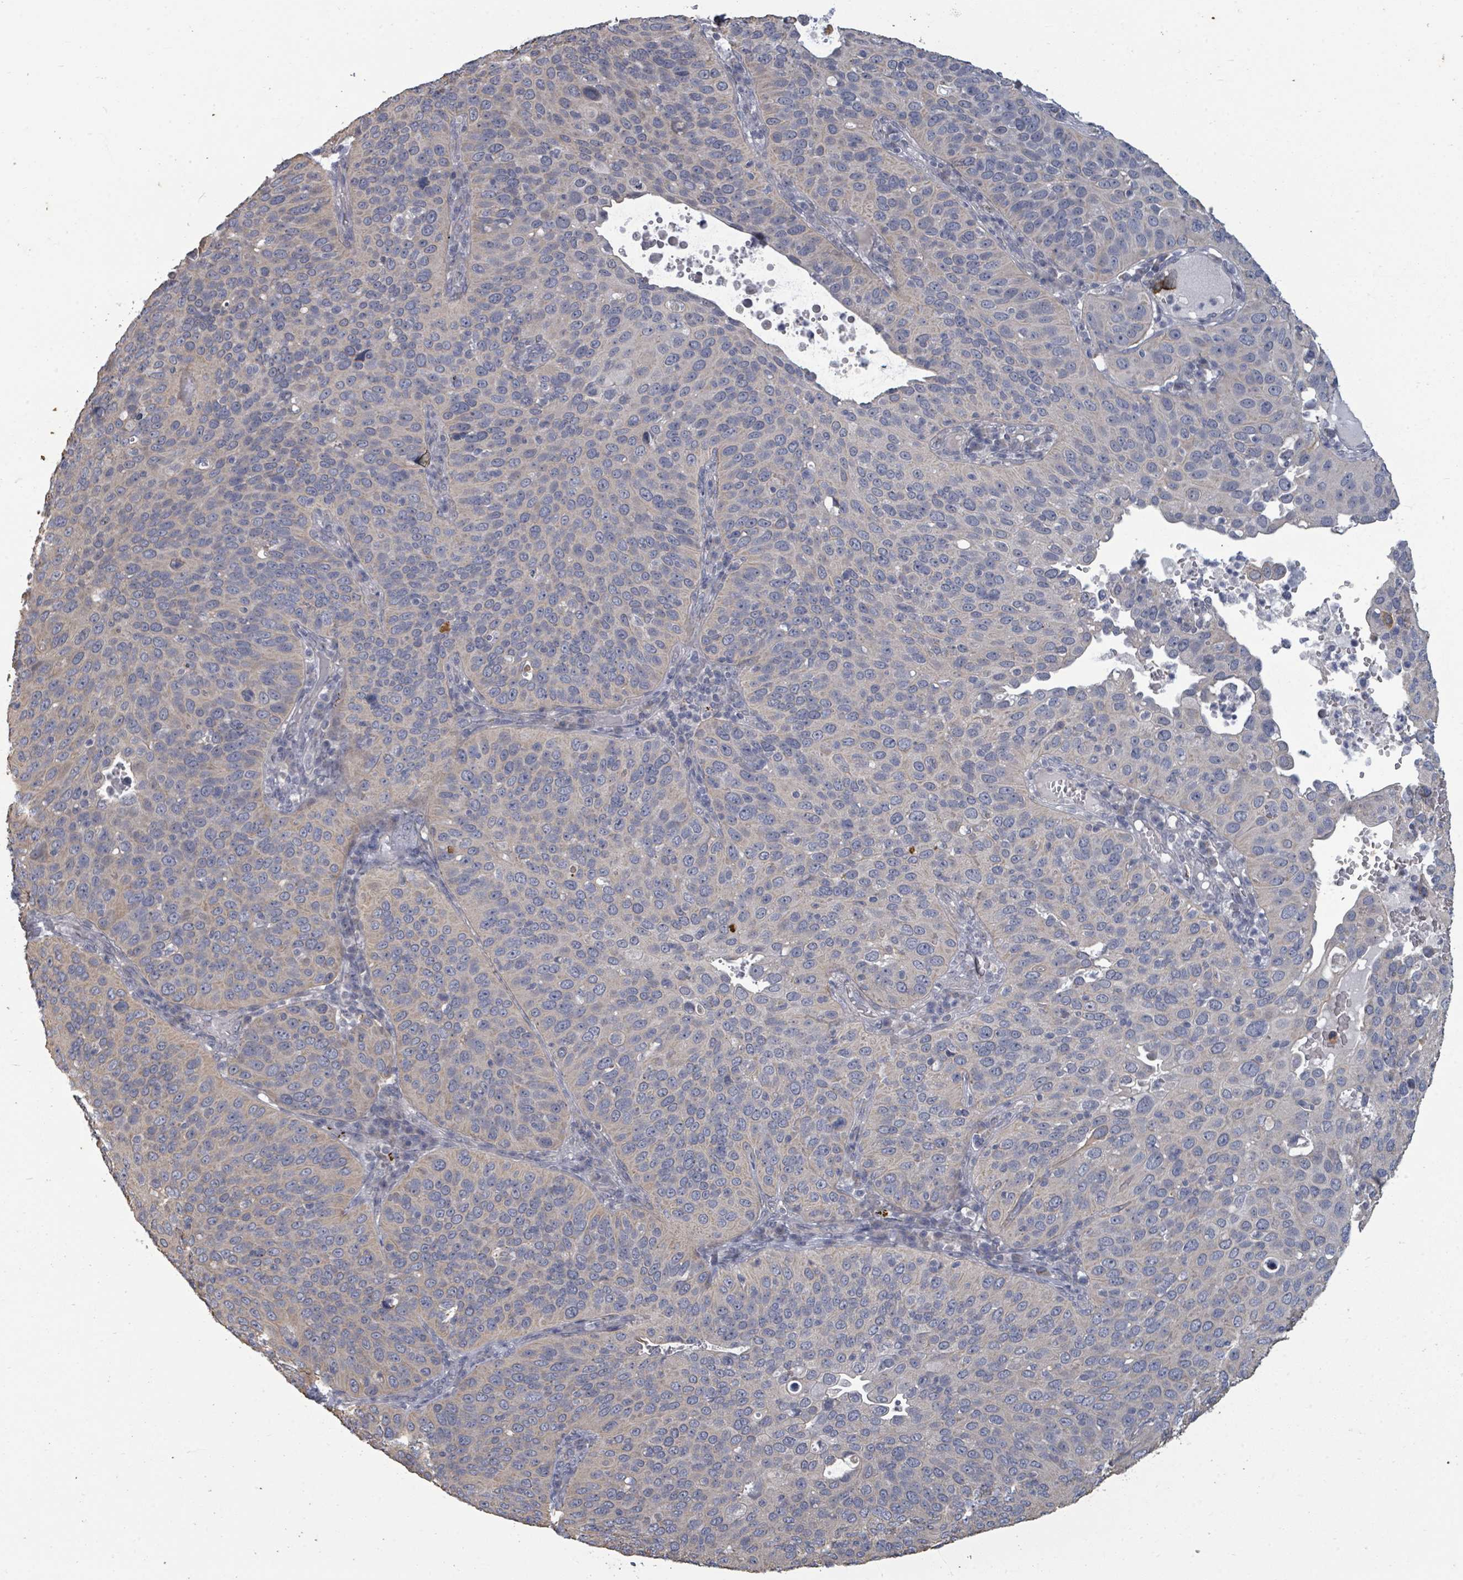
{"staining": {"intensity": "negative", "quantity": "none", "location": "none"}, "tissue": "cervical cancer", "cell_type": "Tumor cells", "image_type": "cancer", "snomed": [{"axis": "morphology", "description": "Squamous cell carcinoma, NOS"}, {"axis": "topography", "description": "Cervix"}], "caption": "This is an IHC micrograph of squamous cell carcinoma (cervical). There is no positivity in tumor cells.", "gene": "ASB12", "patient": {"sex": "female", "age": 36}}